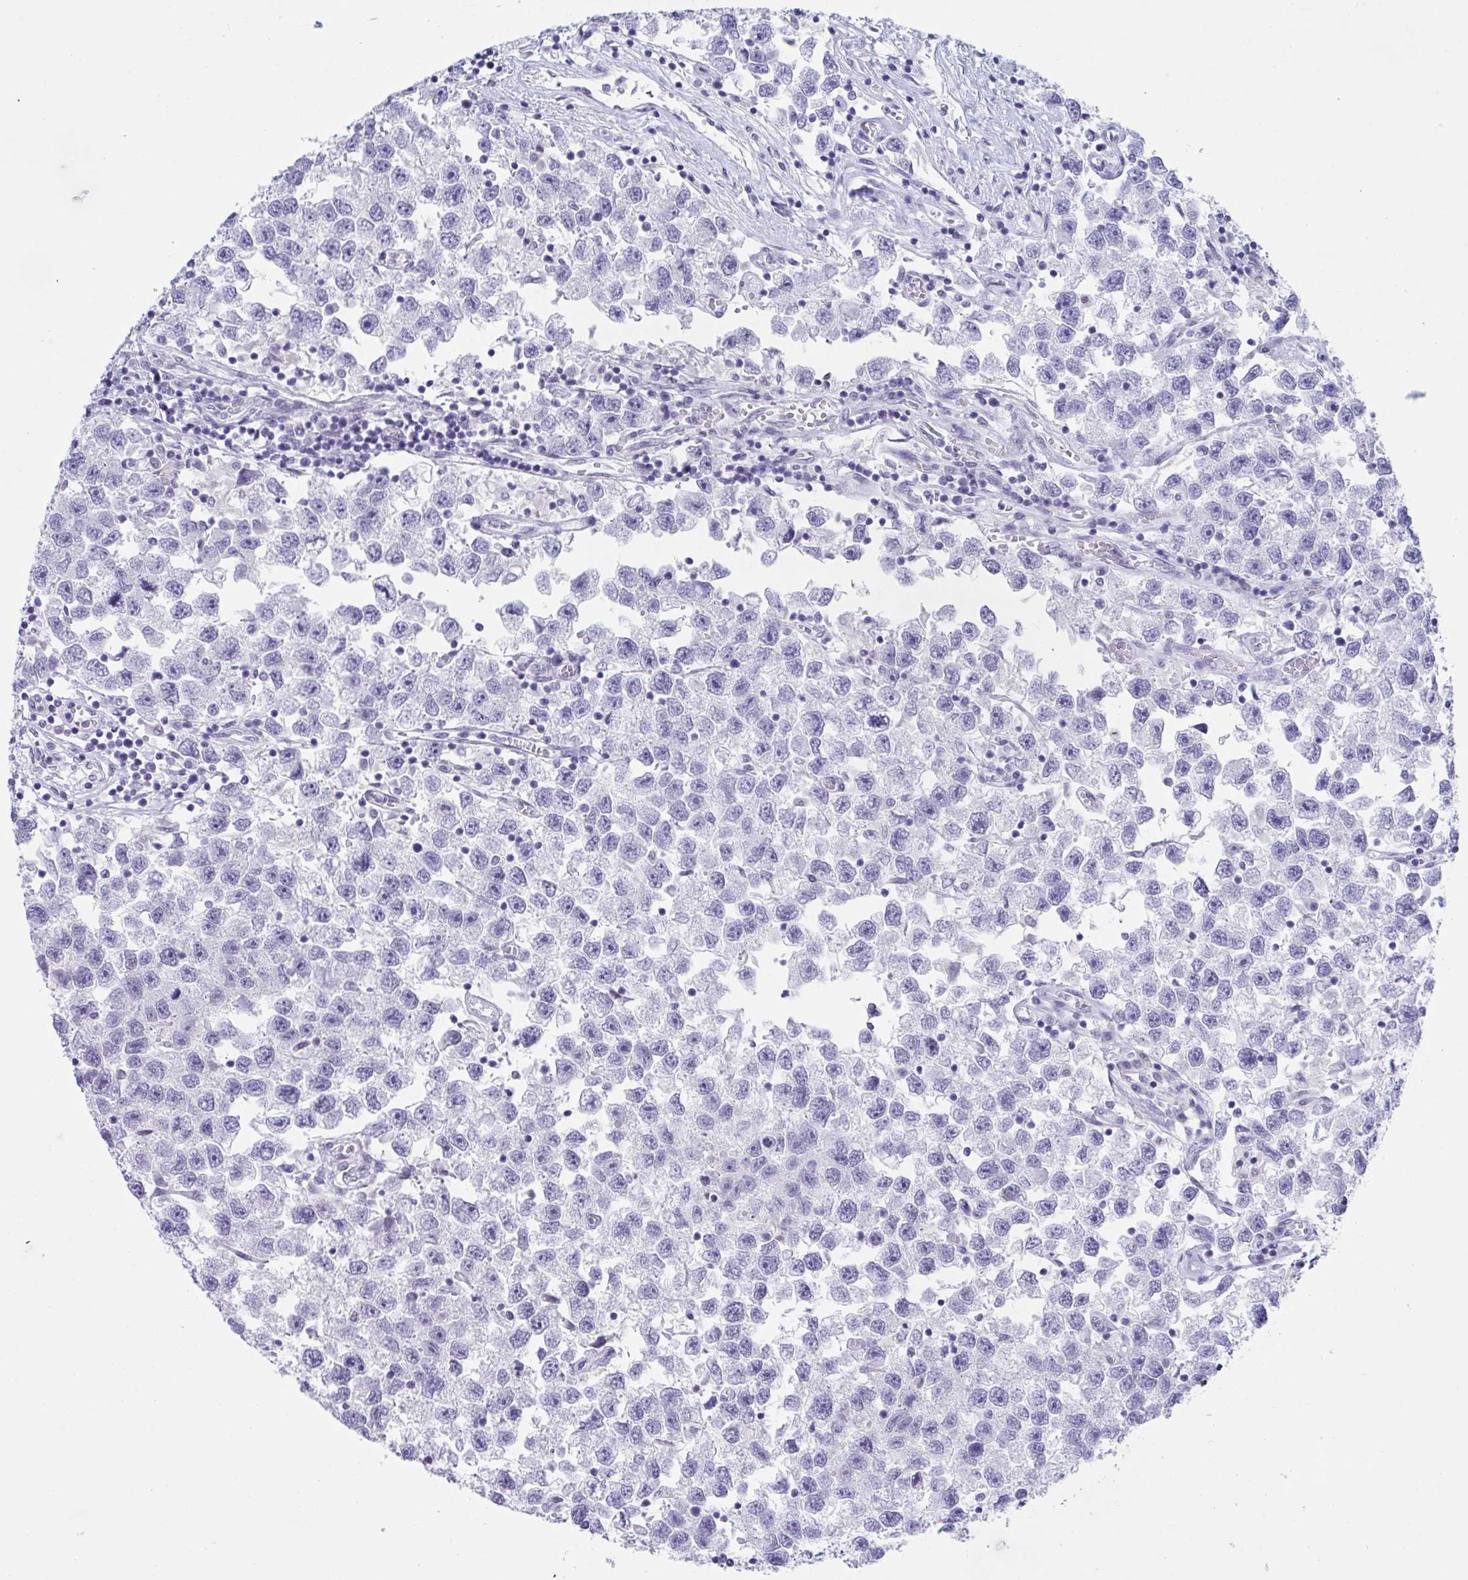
{"staining": {"intensity": "negative", "quantity": "none", "location": "none"}, "tissue": "testis cancer", "cell_type": "Tumor cells", "image_type": "cancer", "snomed": [{"axis": "morphology", "description": "Seminoma, NOS"}, {"axis": "topography", "description": "Testis"}], "caption": "High power microscopy histopathology image of an IHC micrograph of testis cancer, revealing no significant expression in tumor cells.", "gene": "CDX4", "patient": {"sex": "male", "age": 26}}